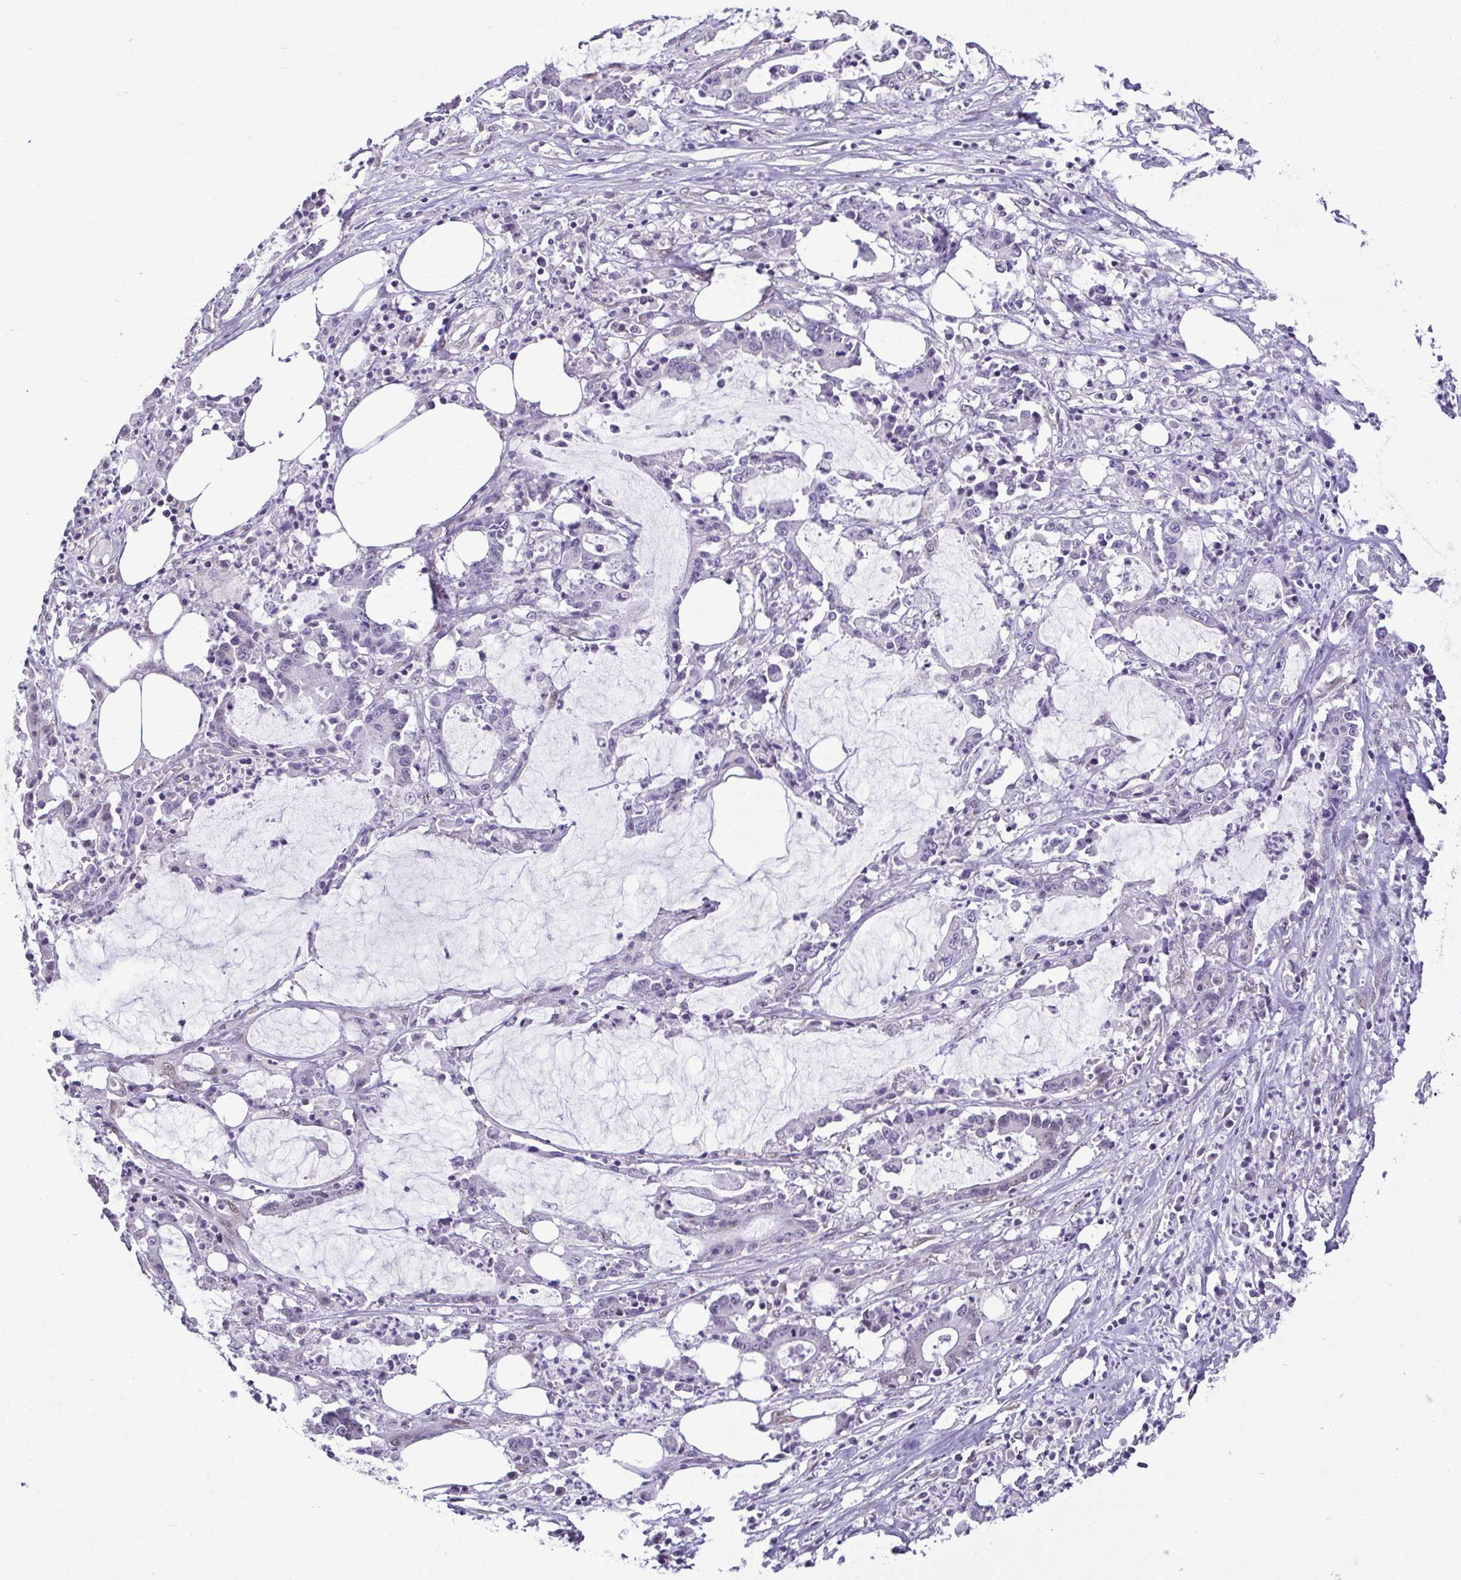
{"staining": {"intensity": "negative", "quantity": "none", "location": "none"}, "tissue": "stomach cancer", "cell_type": "Tumor cells", "image_type": "cancer", "snomed": [{"axis": "morphology", "description": "Adenocarcinoma, NOS"}, {"axis": "topography", "description": "Stomach, upper"}], "caption": "Image shows no protein positivity in tumor cells of adenocarcinoma (stomach) tissue.", "gene": "RBM3", "patient": {"sex": "male", "age": 68}}